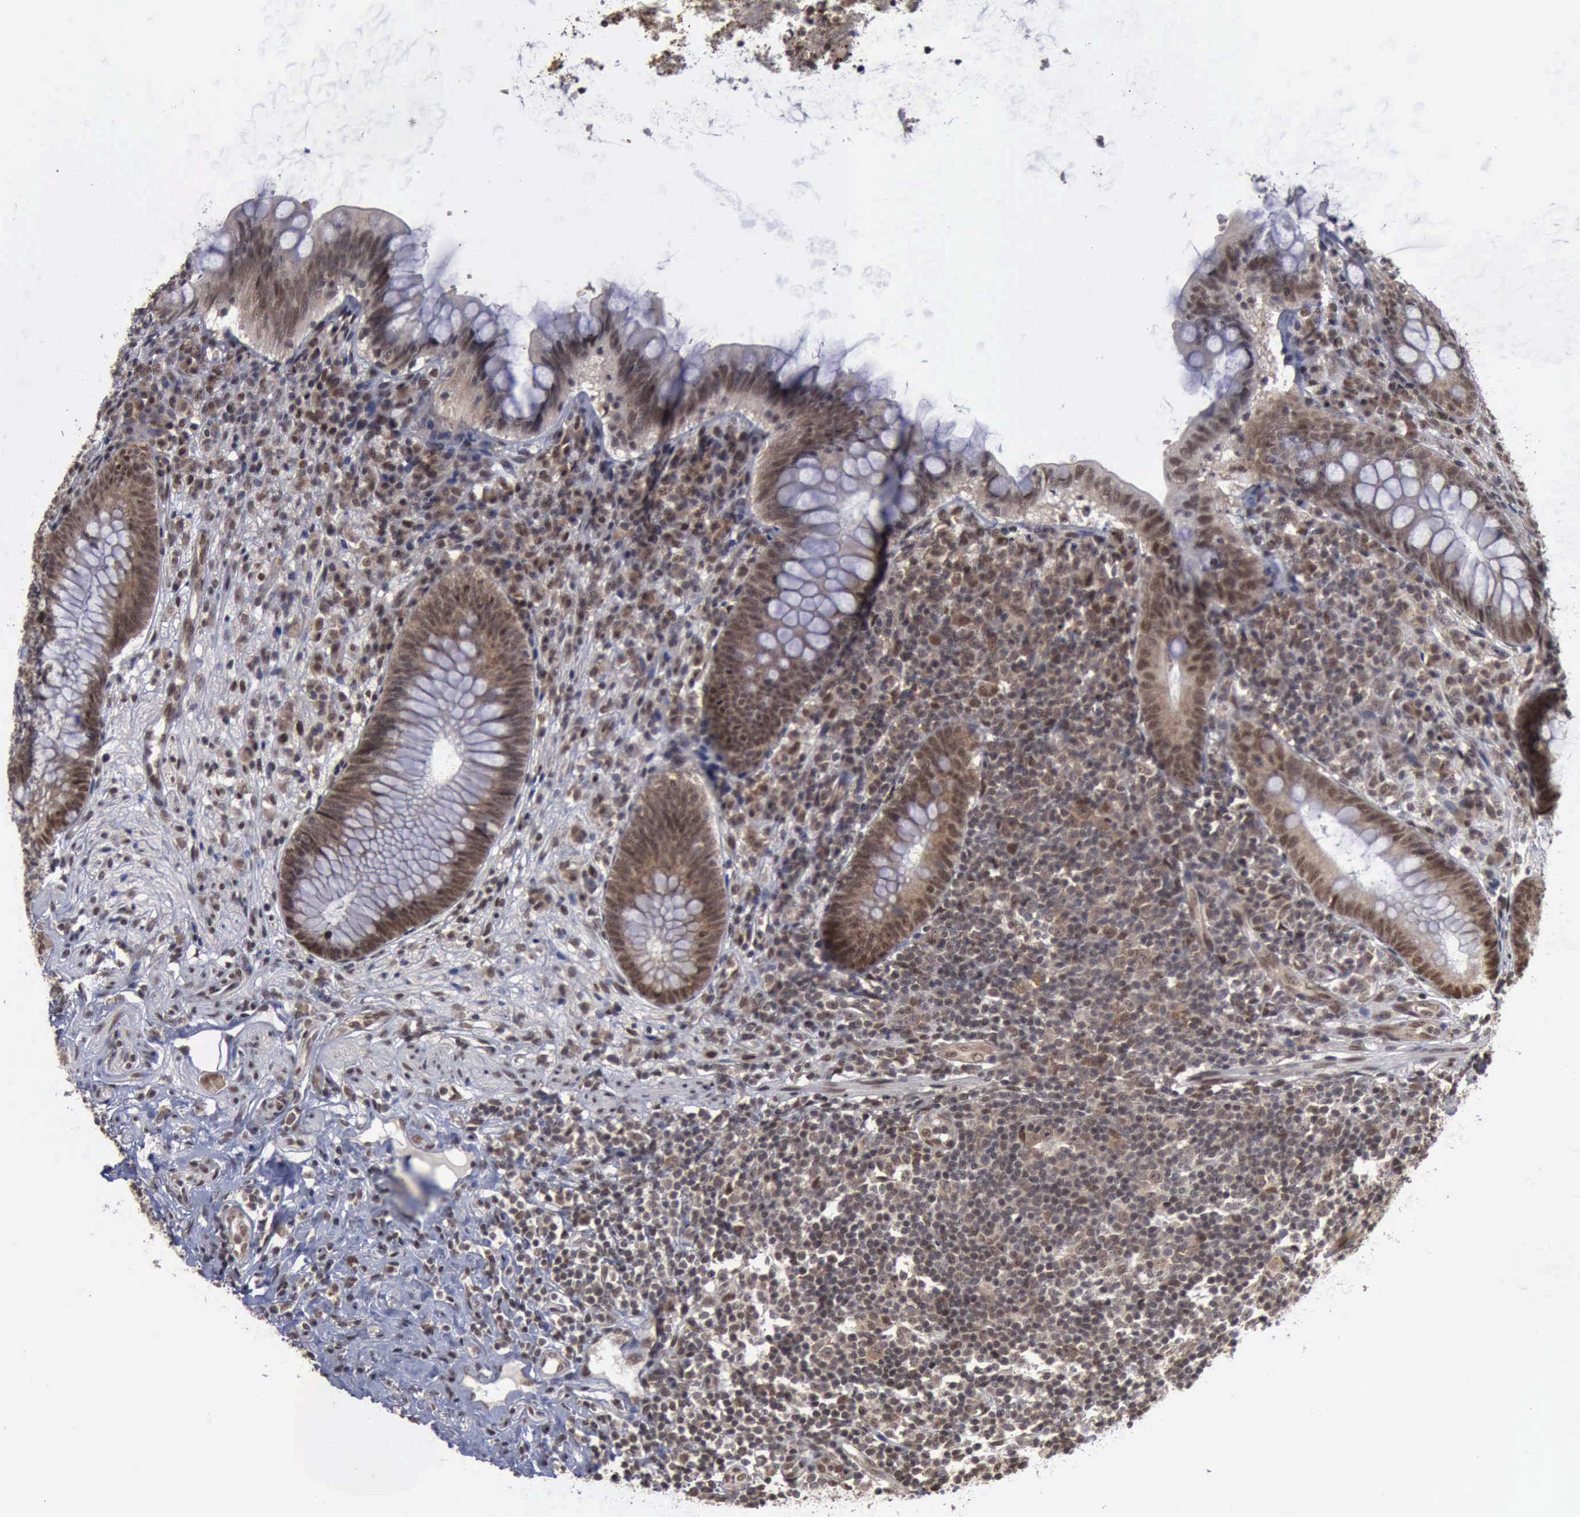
{"staining": {"intensity": "moderate", "quantity": ">75%", "location": "nuclear"}, "tissue": "appendix", "cell_type": "Glandular cells", "image_type": "normal", "snomed": [{"axis": "morphology", "description": "Normal tissue, NOS"}, {"axis": "topography", "description": "Appendix"}], "caption": "Protein expression analysis of benign human appendix reveals moderate nuclear expression in about >75% of glandular cells. Immunohistochemistry stains the protein of interest in brown and the nuclei are stained blue.", "gene": "RTCB", "patient": {"sex": "female", "age": 66}}